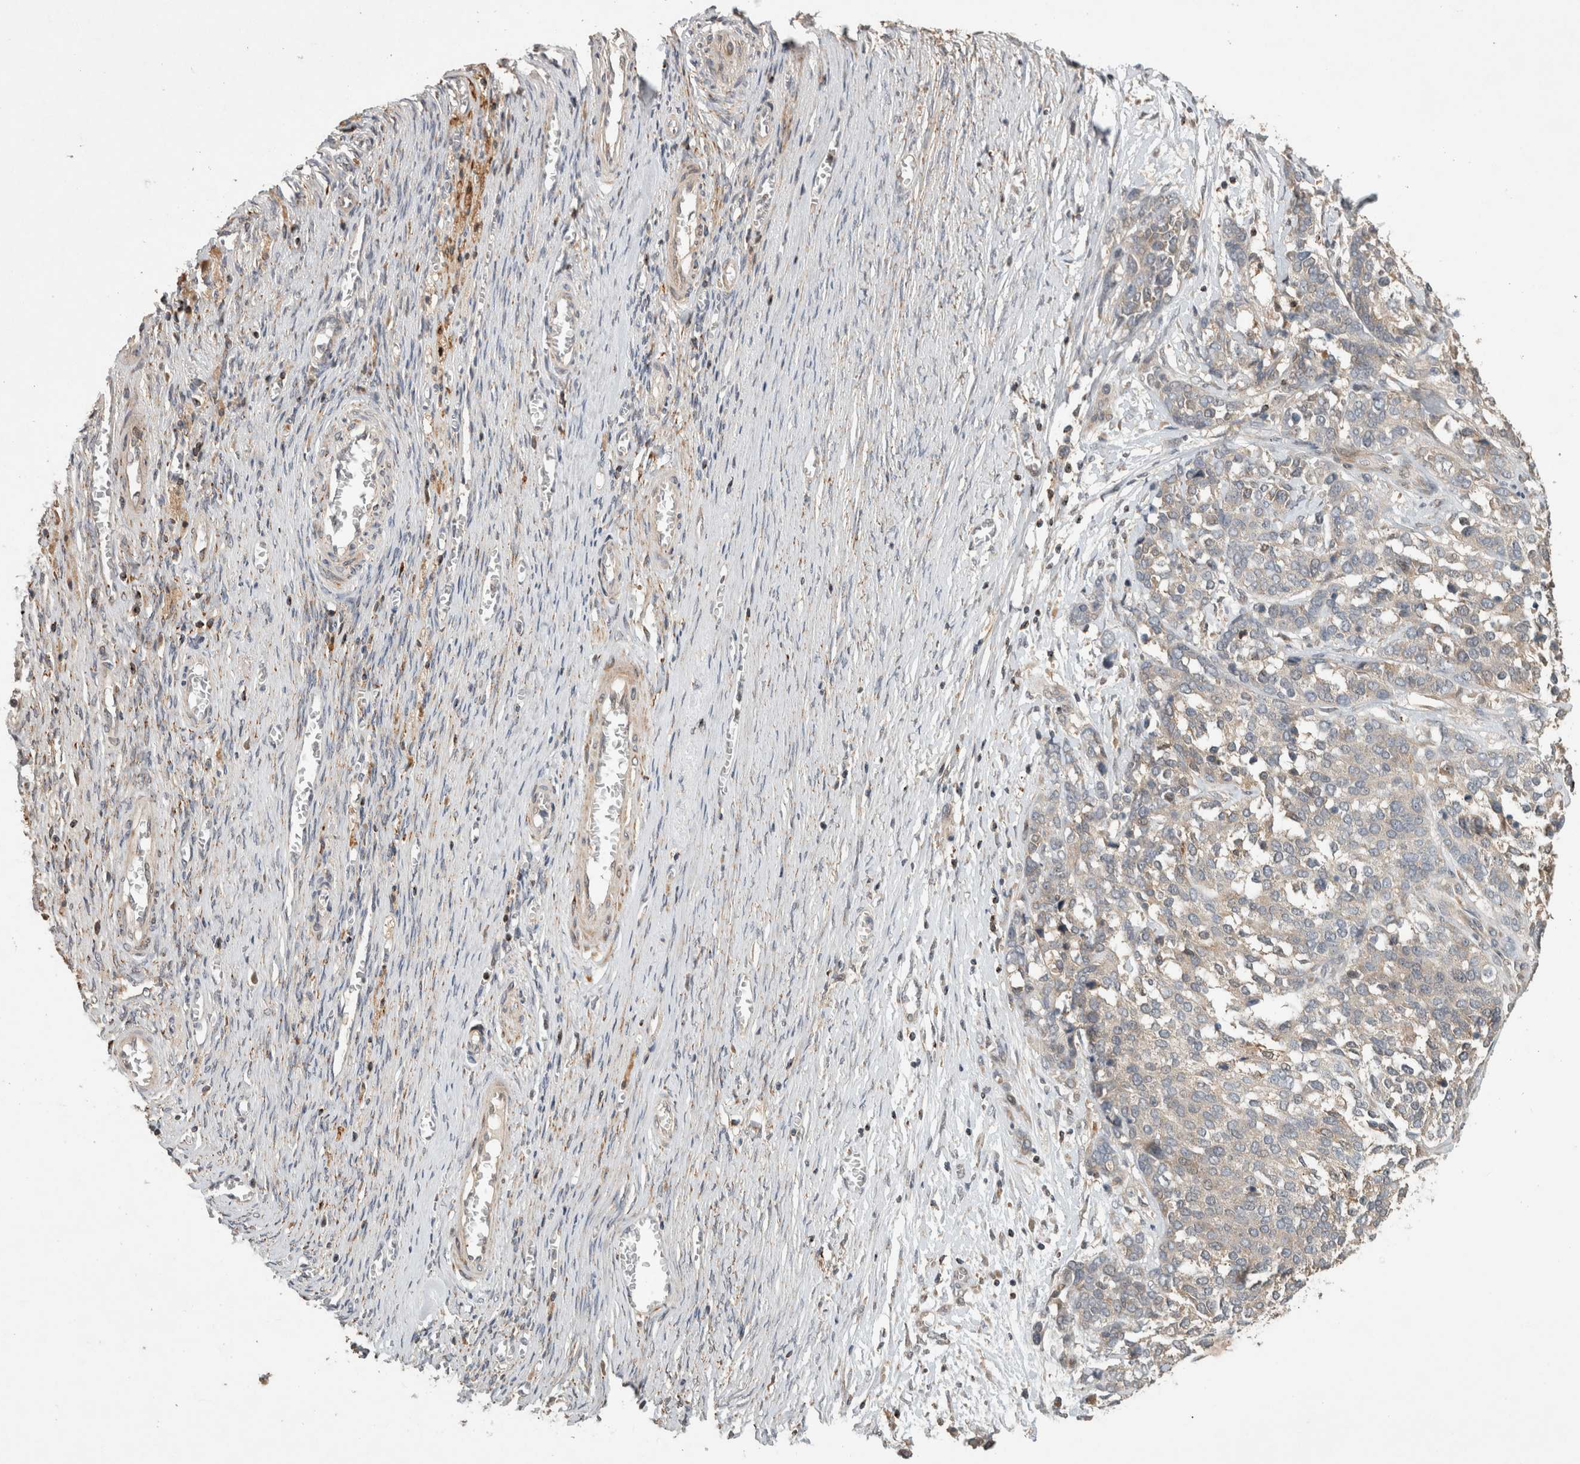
{"staining": {"intensity": "weak", "quantity": "<25%", "location": "cytoplasmic/membranous"}, "tissue": "ovarian cancer", "cell_type": "Tumor cells", "image_type": "cancer", "snomed": [{"axis": "morphology", "description": "Cystadenocarcinoma, serous, NOS"}, {"axis": "topography", "description": "Ovary"}], "caption": "This is an immunohistochemistry photomicrograph of serous cystadenocarcinoma (ovarian). There is no staining in tumor cells.", "gene": "SERAC1", "patient": {"sex": "female", "age": 44}}